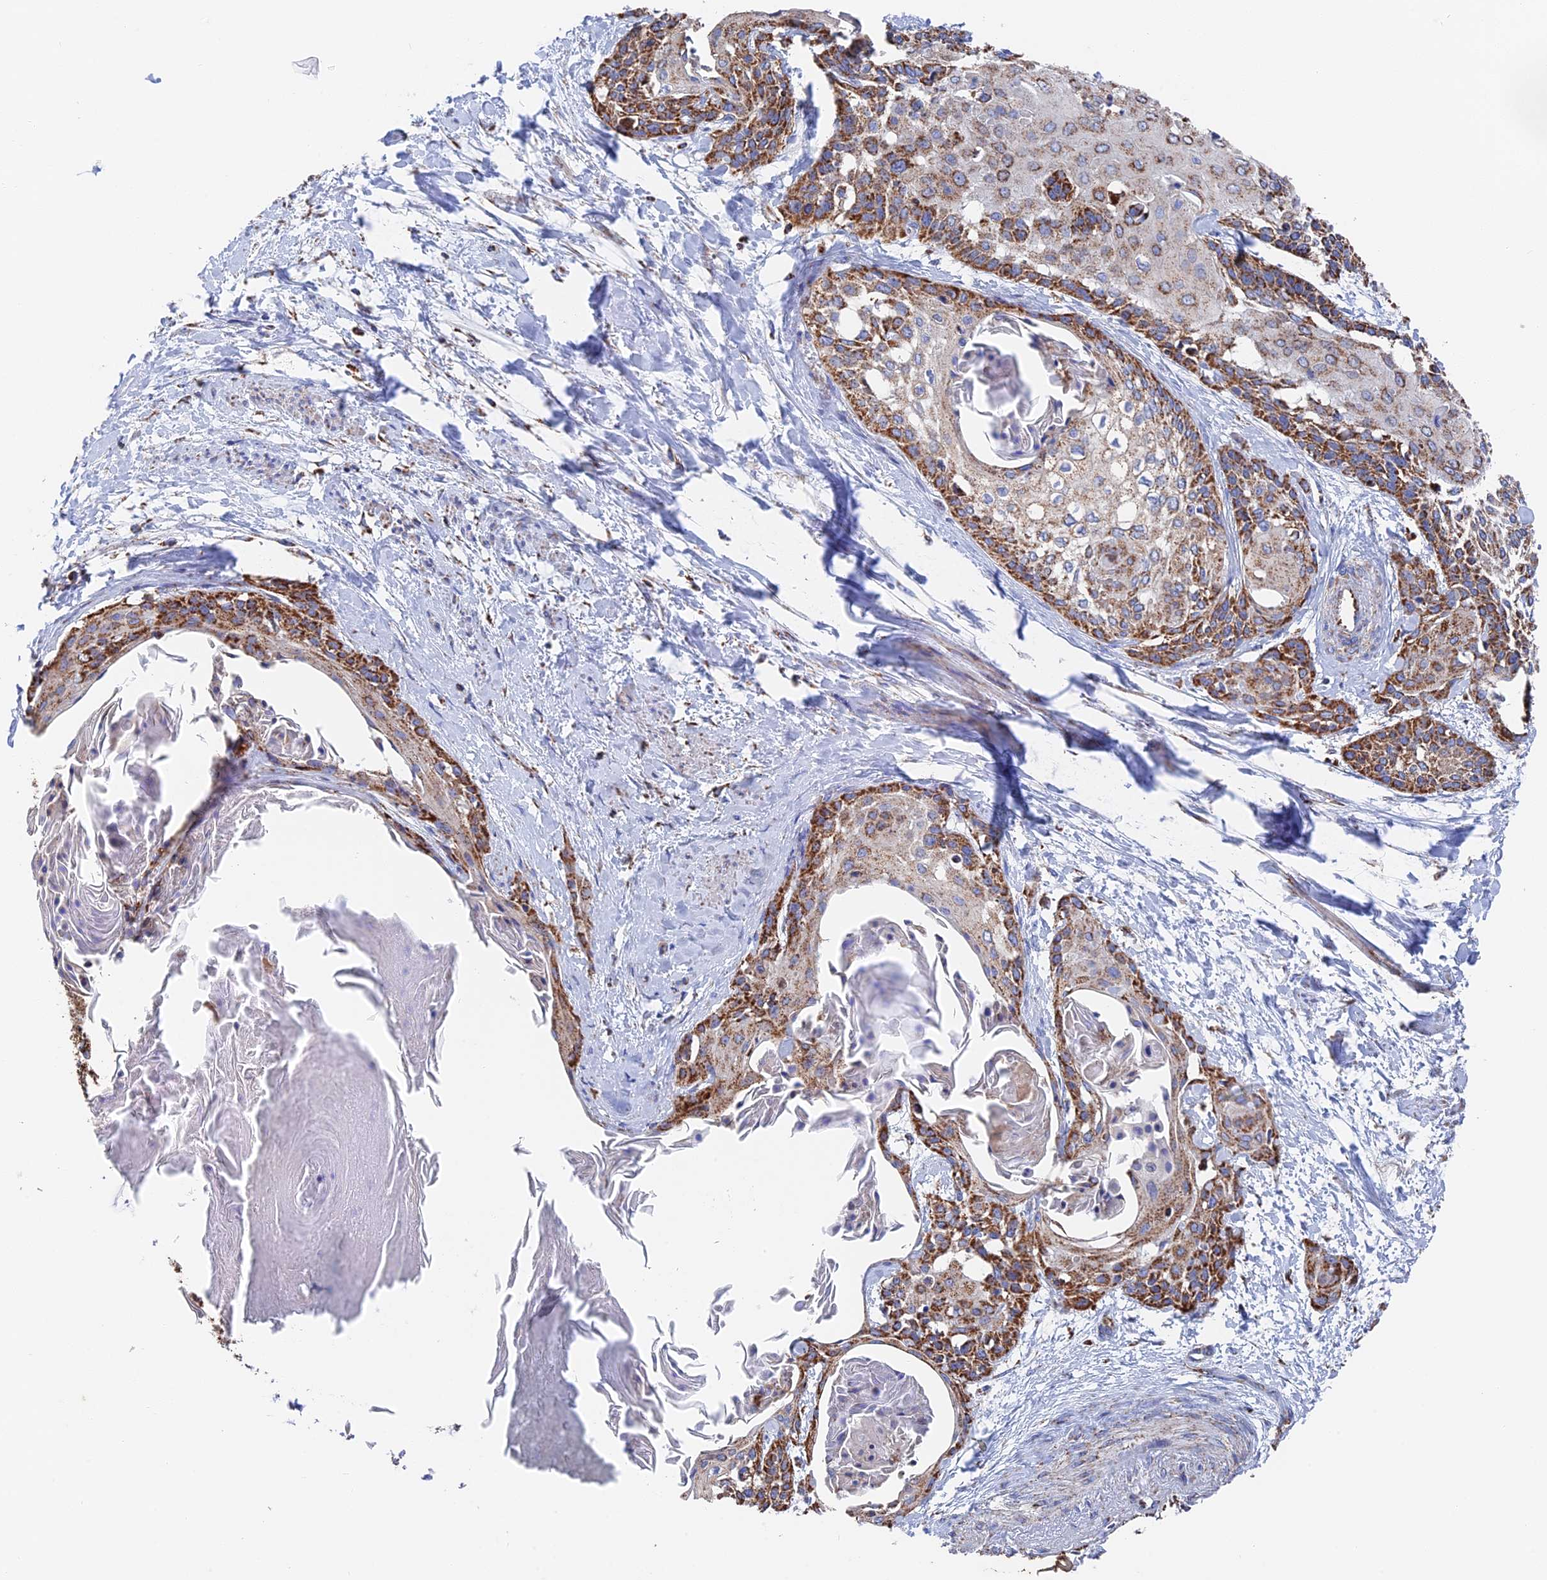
{"staining": {"intensity": "strong", "quantity": "25%-75%", "location": "cytoplasmic/membranous"}, "tissue": "cervical cancer", "cell_type": "Tumor cells", "image_type": "cancer", "snomed": [{"axis": "morphology", "description": "Squamous cell carcinoma, NOS"}, {"axis": "topography", "description": "Cervix"}], "caption": "Strong cytoplasmic/membranous staining is appreciated in approximately 25%-75% of tumor cells in squamous cell carcinoma (cervical).", "gene": "HAUS8", "patient": {"sex": "female", "age": 57}}